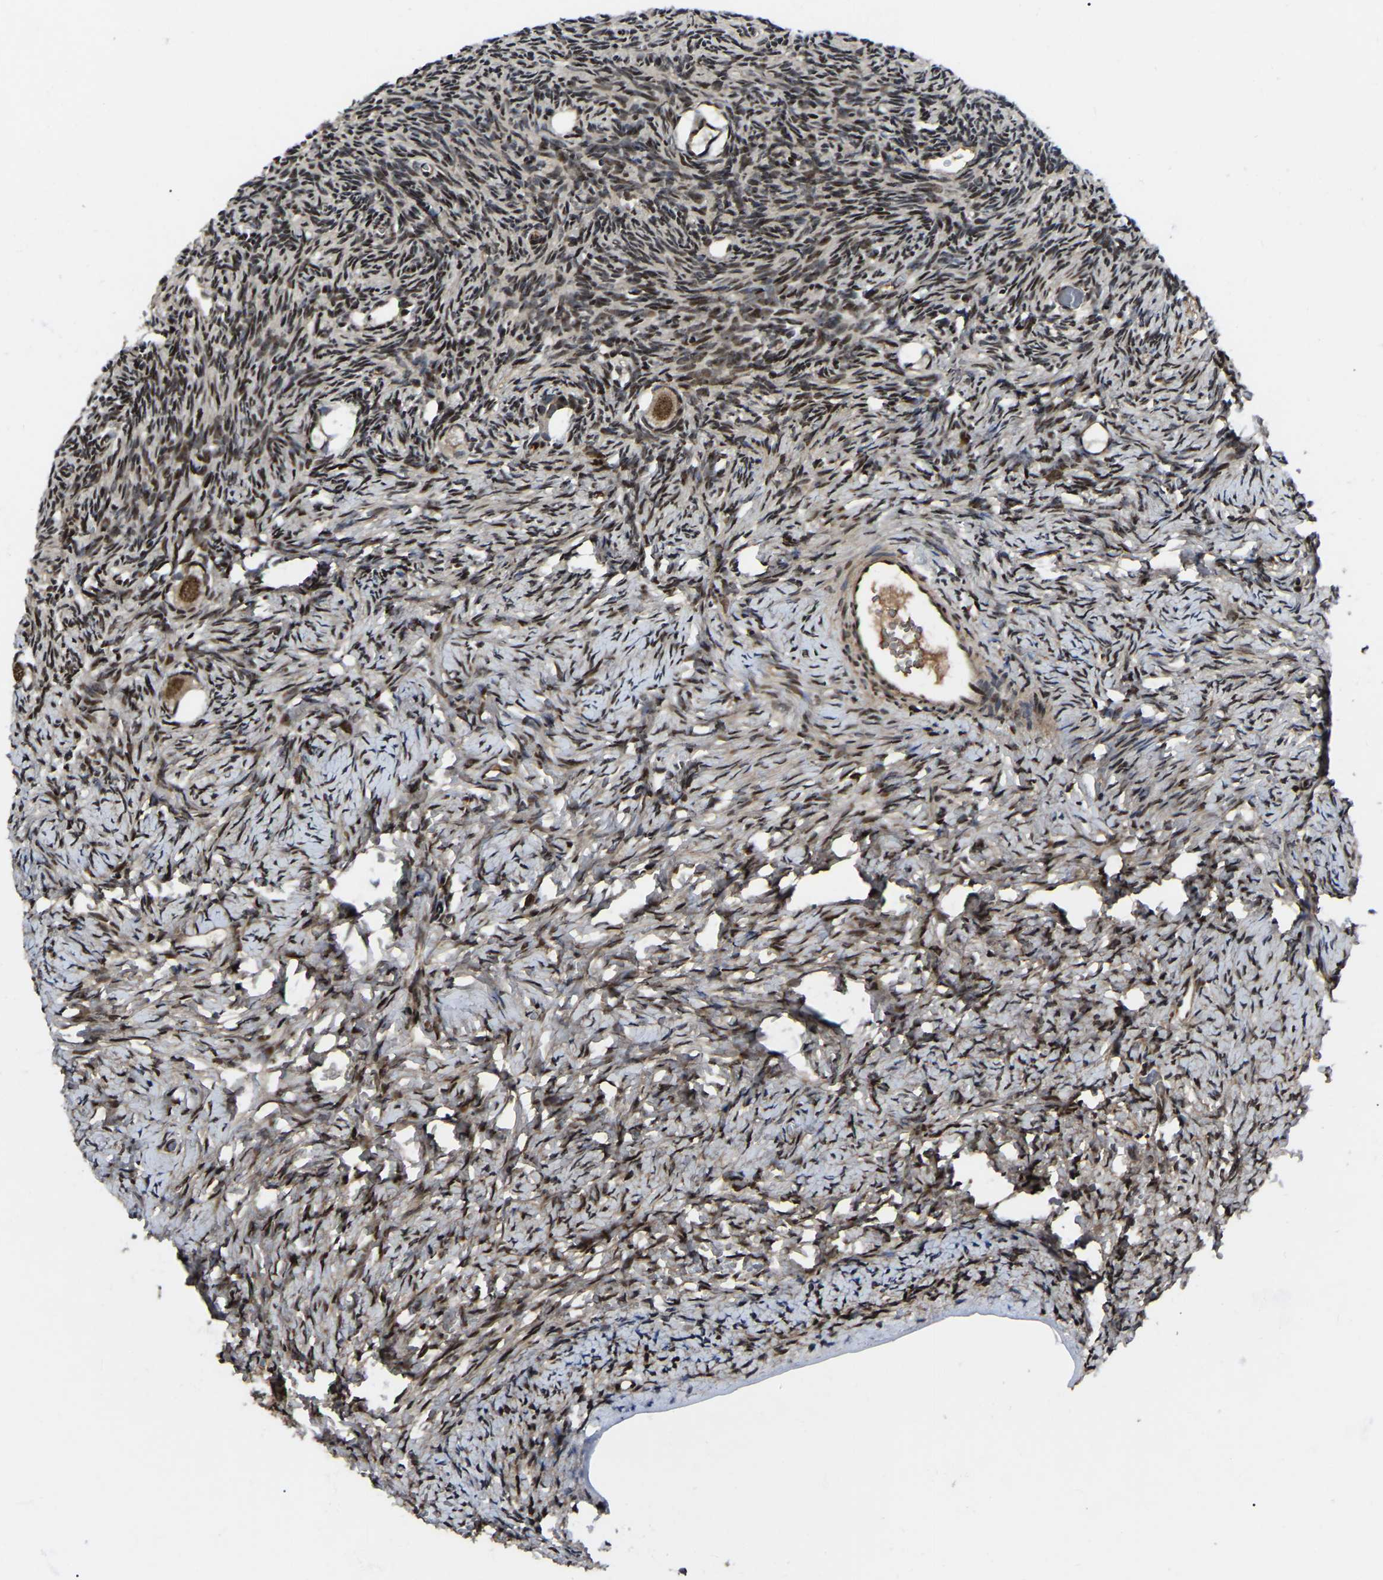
{"staining": {"intensity": "moderate", "quantity": ">75%", "location": "cytoplasmic/membranous,nuclear"}, "tissue": "ovary", "cell_type": "Follicle cells", "image_type": "normal", "snomed": [{"axis": "morphology", "description": "Normal tissue, NOS"}, {"axis": "topography", "description": "Ovary"}], "caption": "A high-resolution photomicrograph shows IHC staining of normal ovary, which shows moderate cytoplasmic/membranous,nuclear staining in about >75% of follicle cells. (brown staining indicates protein expression, while blue staining denotes nuclei).", "gene": "TRIM35", "patient": {"sex": "female", "age": 27}}